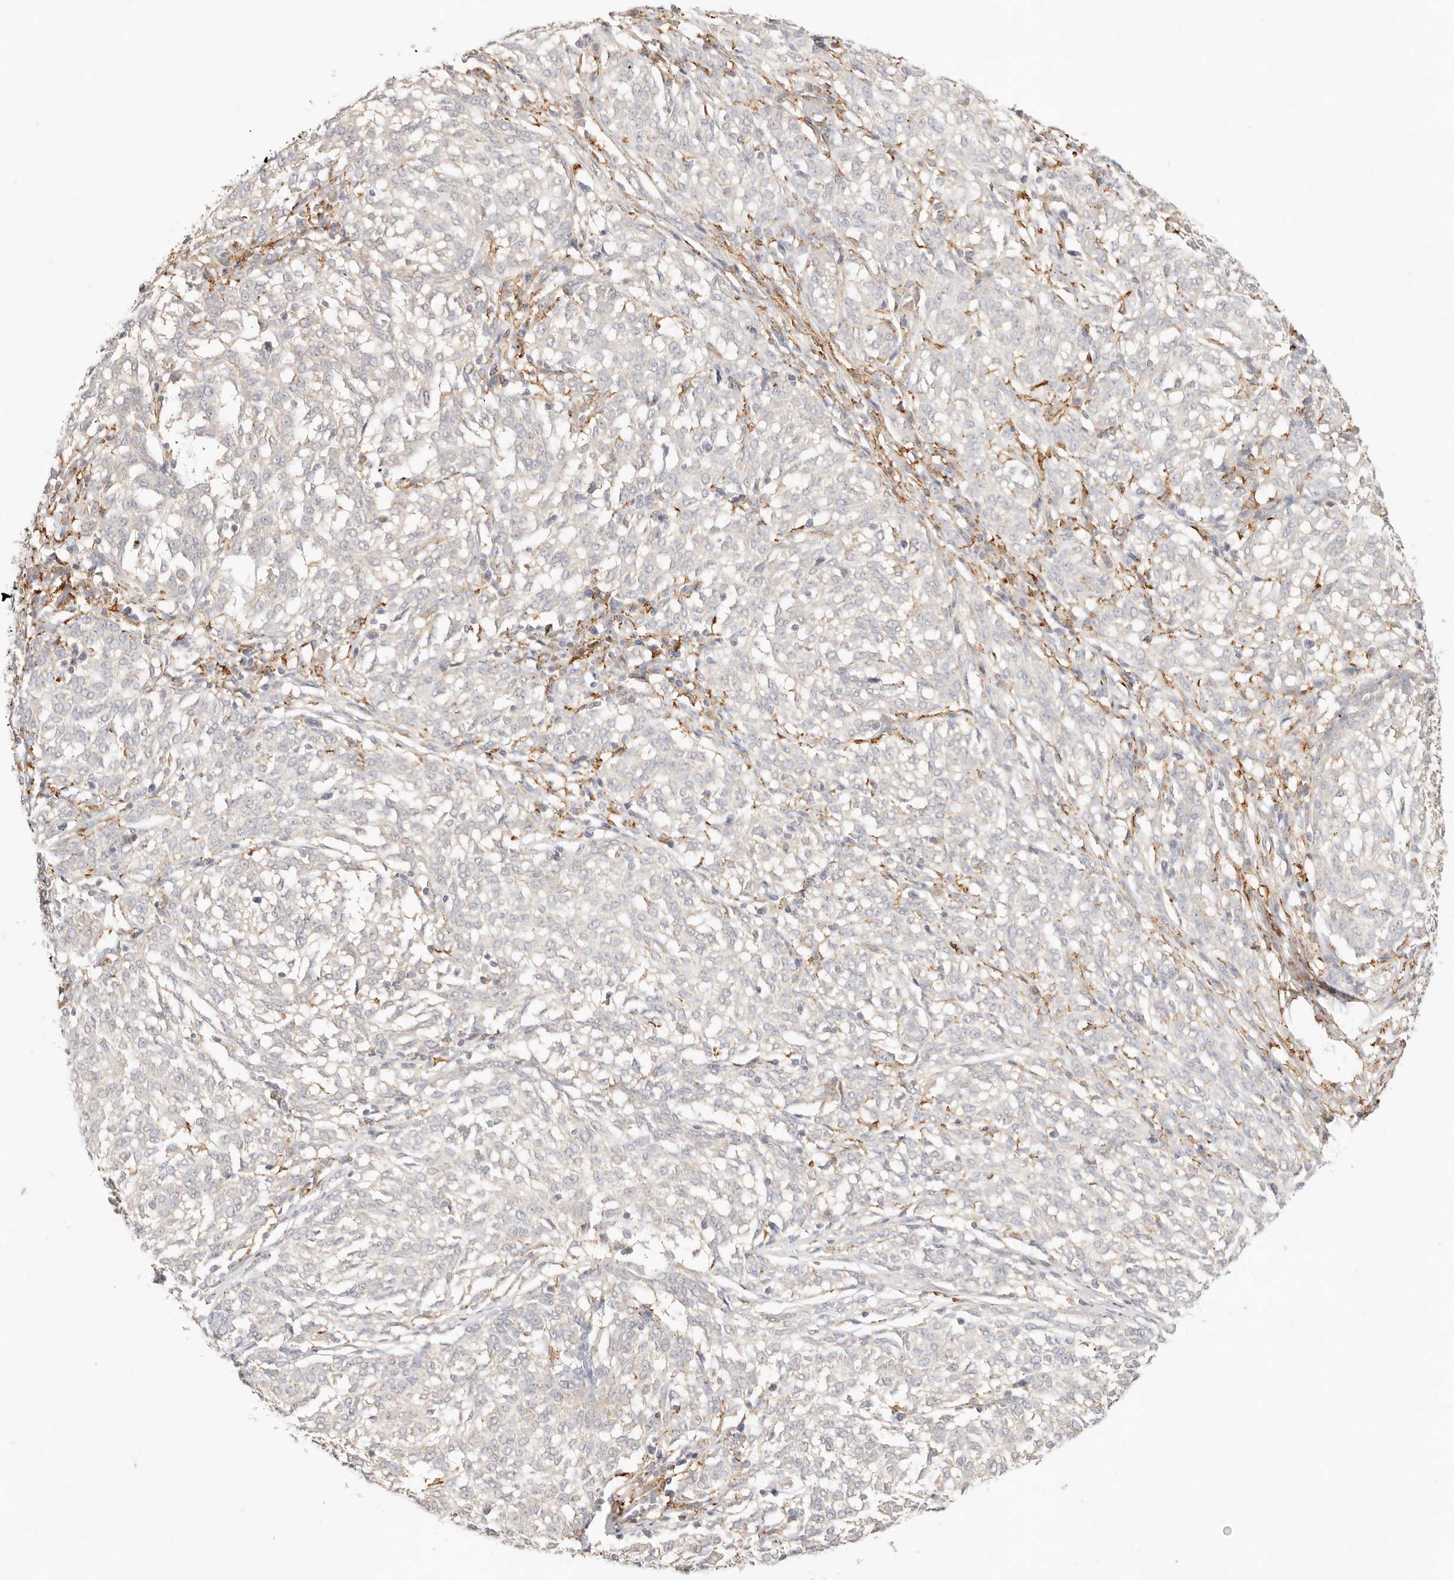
{"staining": {"intensity": "negative", "quantity": "none", "location": "none"}, "tissue": "melanoma", "cell_type": "Tumor cells", "image_type": "cancer", "snomed": [{"axis": "morphology", "description": "Malignant melanoma, NOS"}, {"axis": "topography", "description": "Skin"}], "caption": "Immunohistochemistry of melanoma demonstrates no expression in tumor cells. (Brightfield microscopy of DAB (3,3'-diaminobenzidine) immunohistochemistry at high magnification).", "gene": "HK2", "patient": {"sex": "female", "age": 72}}